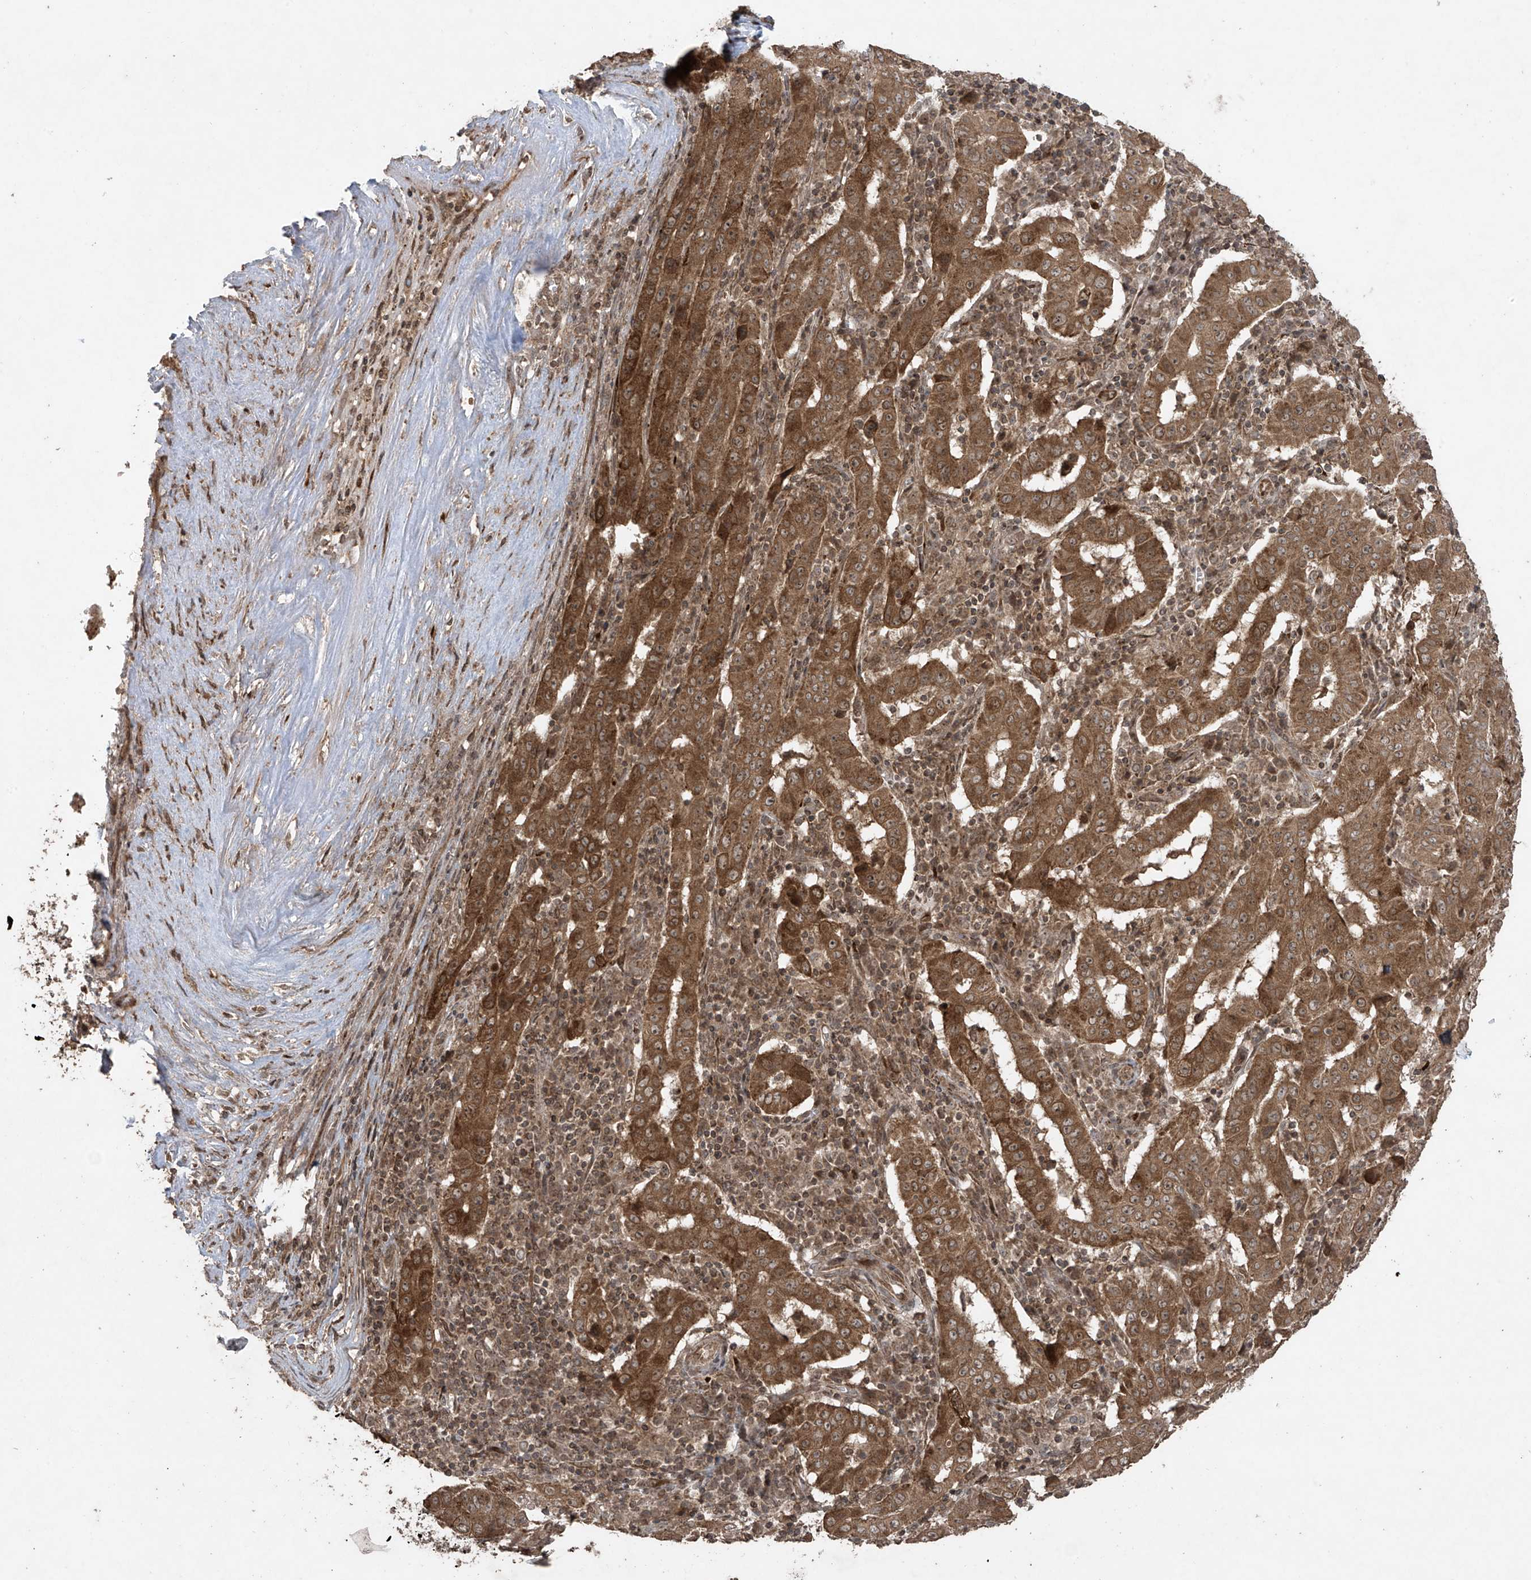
{"staining": {"intensity": "strong", "quantity": ">75%", "location": "cytoplasmic/membranous"}, "tissue": "pancreatic cancer", "cell_type": "Tumor cells", "image_type": "cancer", "snomed": [{"axis": "morphology", "description": "Adenocarcinoma, NOS"}, {"axis": "topography", "description": "Pancreas"}], "caption": "Approximately >75% of tumor cells in human pancreatic cancer exhibit strong cytoplasmic/membranous protein positivity as visualized by brown immunohistochemical staining.", "gene": "PGPEP1", "patient": {"sex": "male", "age": 63}}